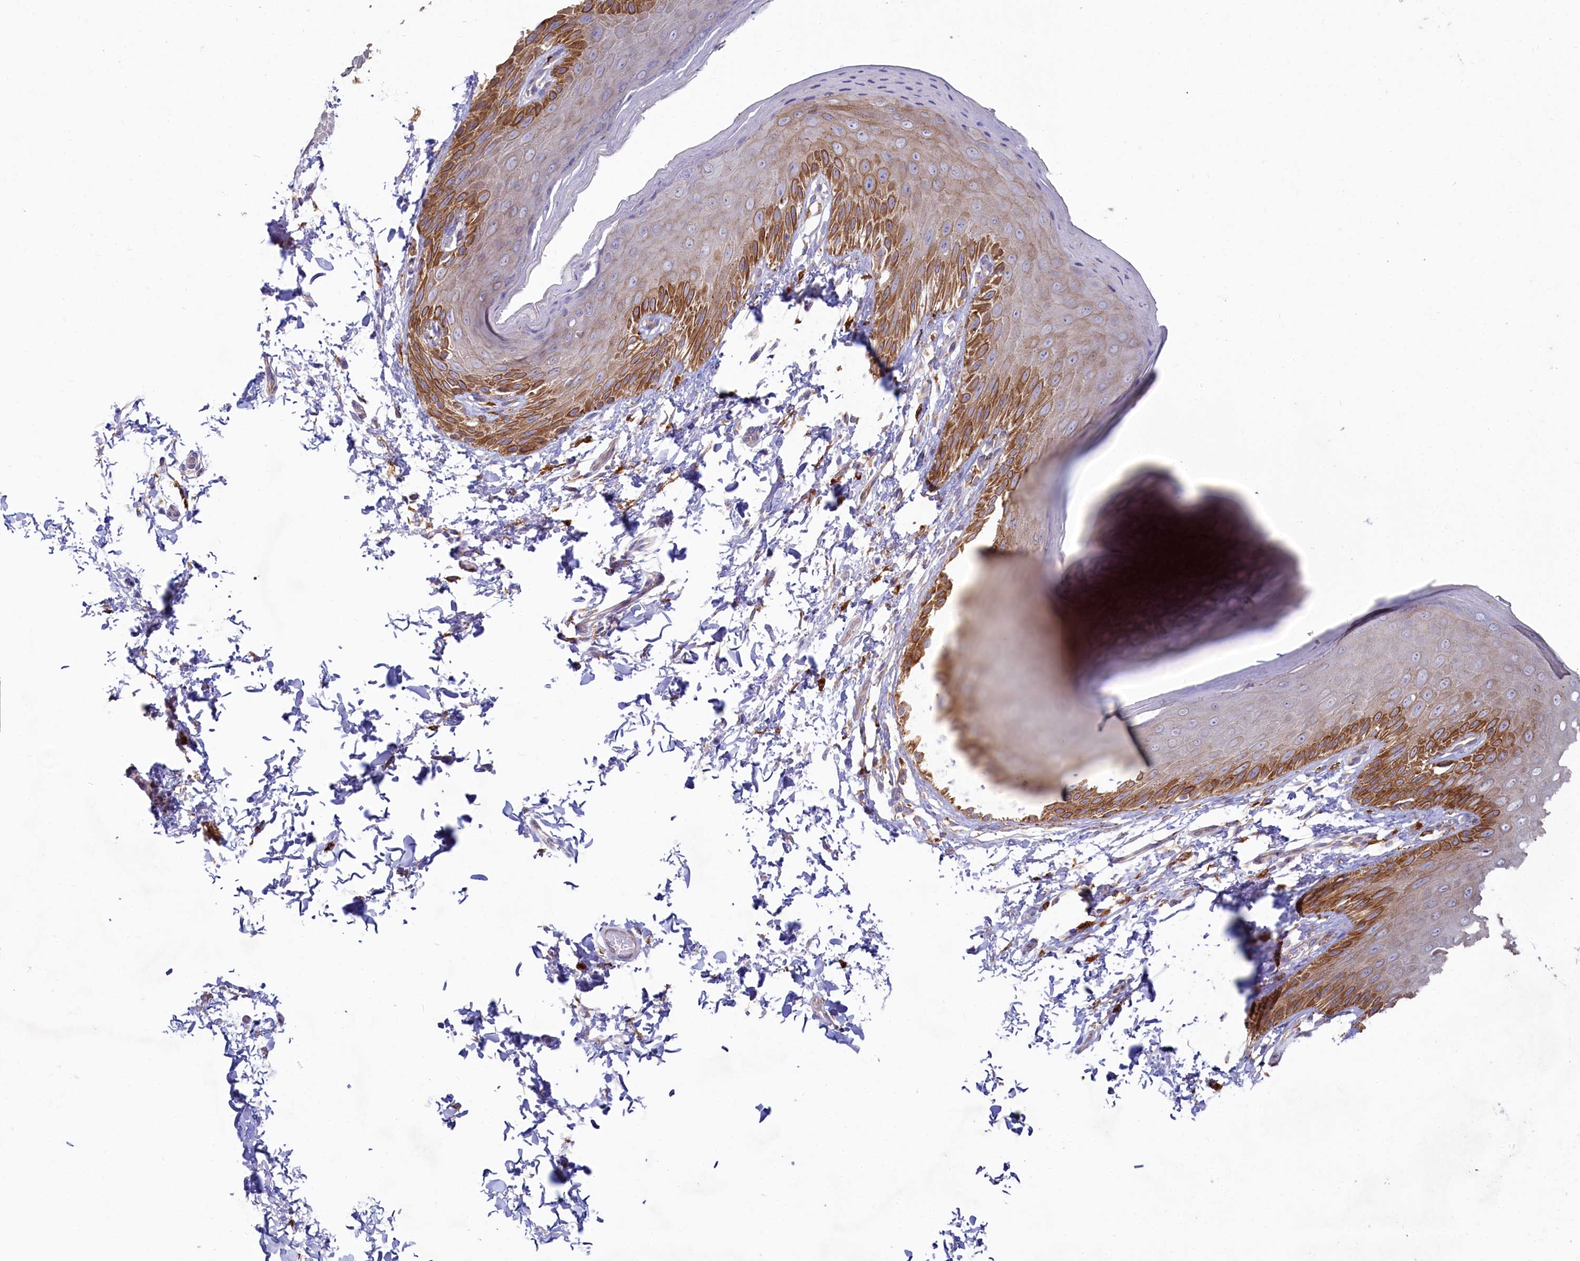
{"staining": {"intensity": "moderate", "quantity": "25%-75%", "location": "cytoplasmic/membranous"}, "tissue": "skin", "cell_type": "Epidermal cells", "image_type": "normal", "snomed": [{"axis": "morphology", "description": "Normal tissue, NOS"}, {"axis": "topography", "description": "Anal"}], "caption": "Epidermal cells display medium levels of moderate cytoplasmic/membranous staining in about 25%-75% of cells in benign skin.", "gene": "CHID1", "patient": {"sex": "male", "age": 44}}